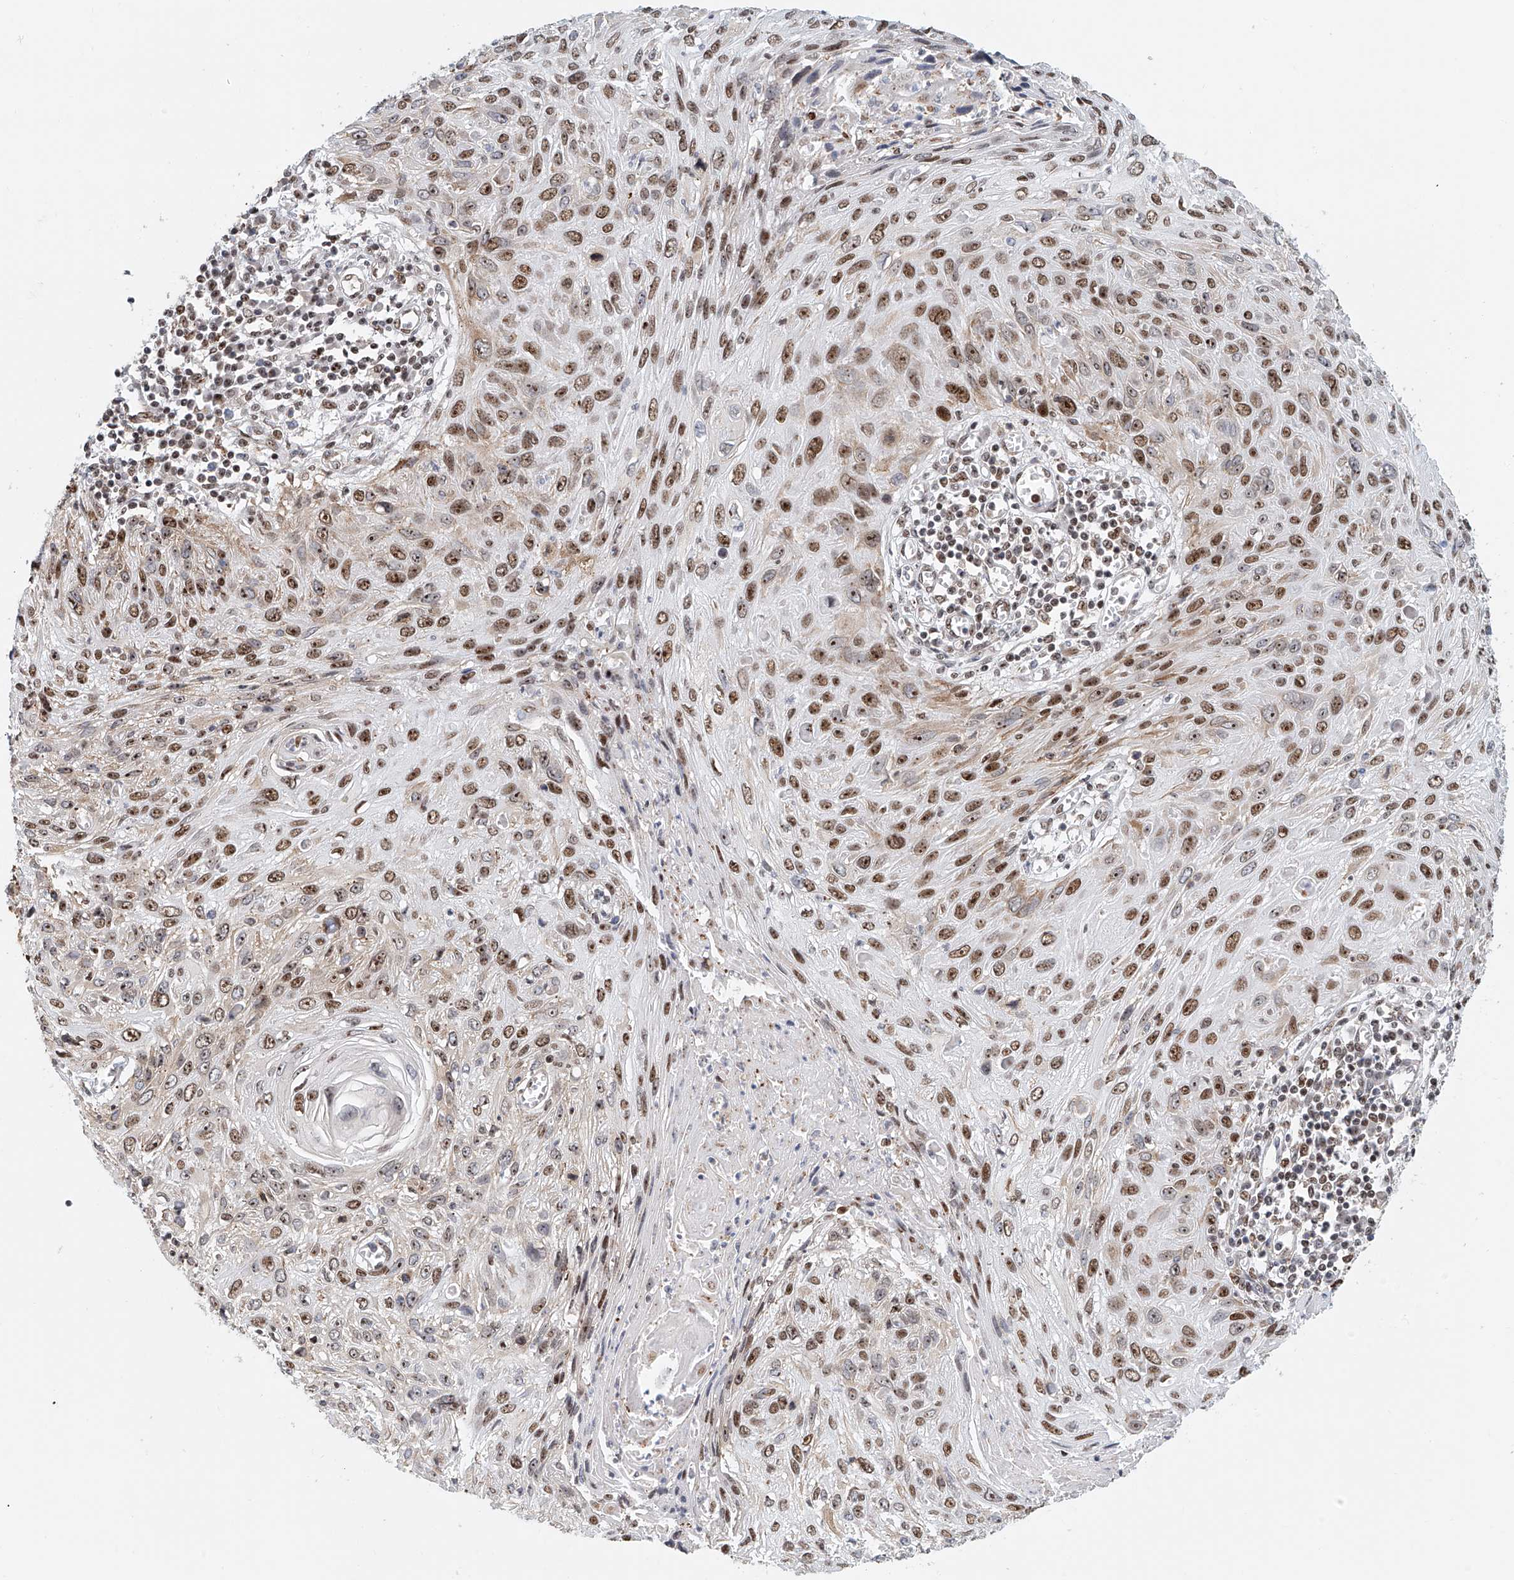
{"staining": {"intensity": "moderate", "quantity": ">75%", "location": "nuclear"}, "tissue": "cervical cancer", "cell_type": "Tumor cells", "image_type": "cancer", "snomed": [{"axis": "morphology", "description": "Squamous cell carcinoma, NOS"}, {"axis": "topography", "description": "Cervix"}], "caption": "Immunohistochemistry (IHC) image of squamous cell carcinoma (cervical) stained for a protein (brown), which demonstrates medium levels of moderate nuclear positivity in approximately >75% of tumor cells.", "gene": "PRUNE2", "patient": {"sex": "female", "age": 51}}